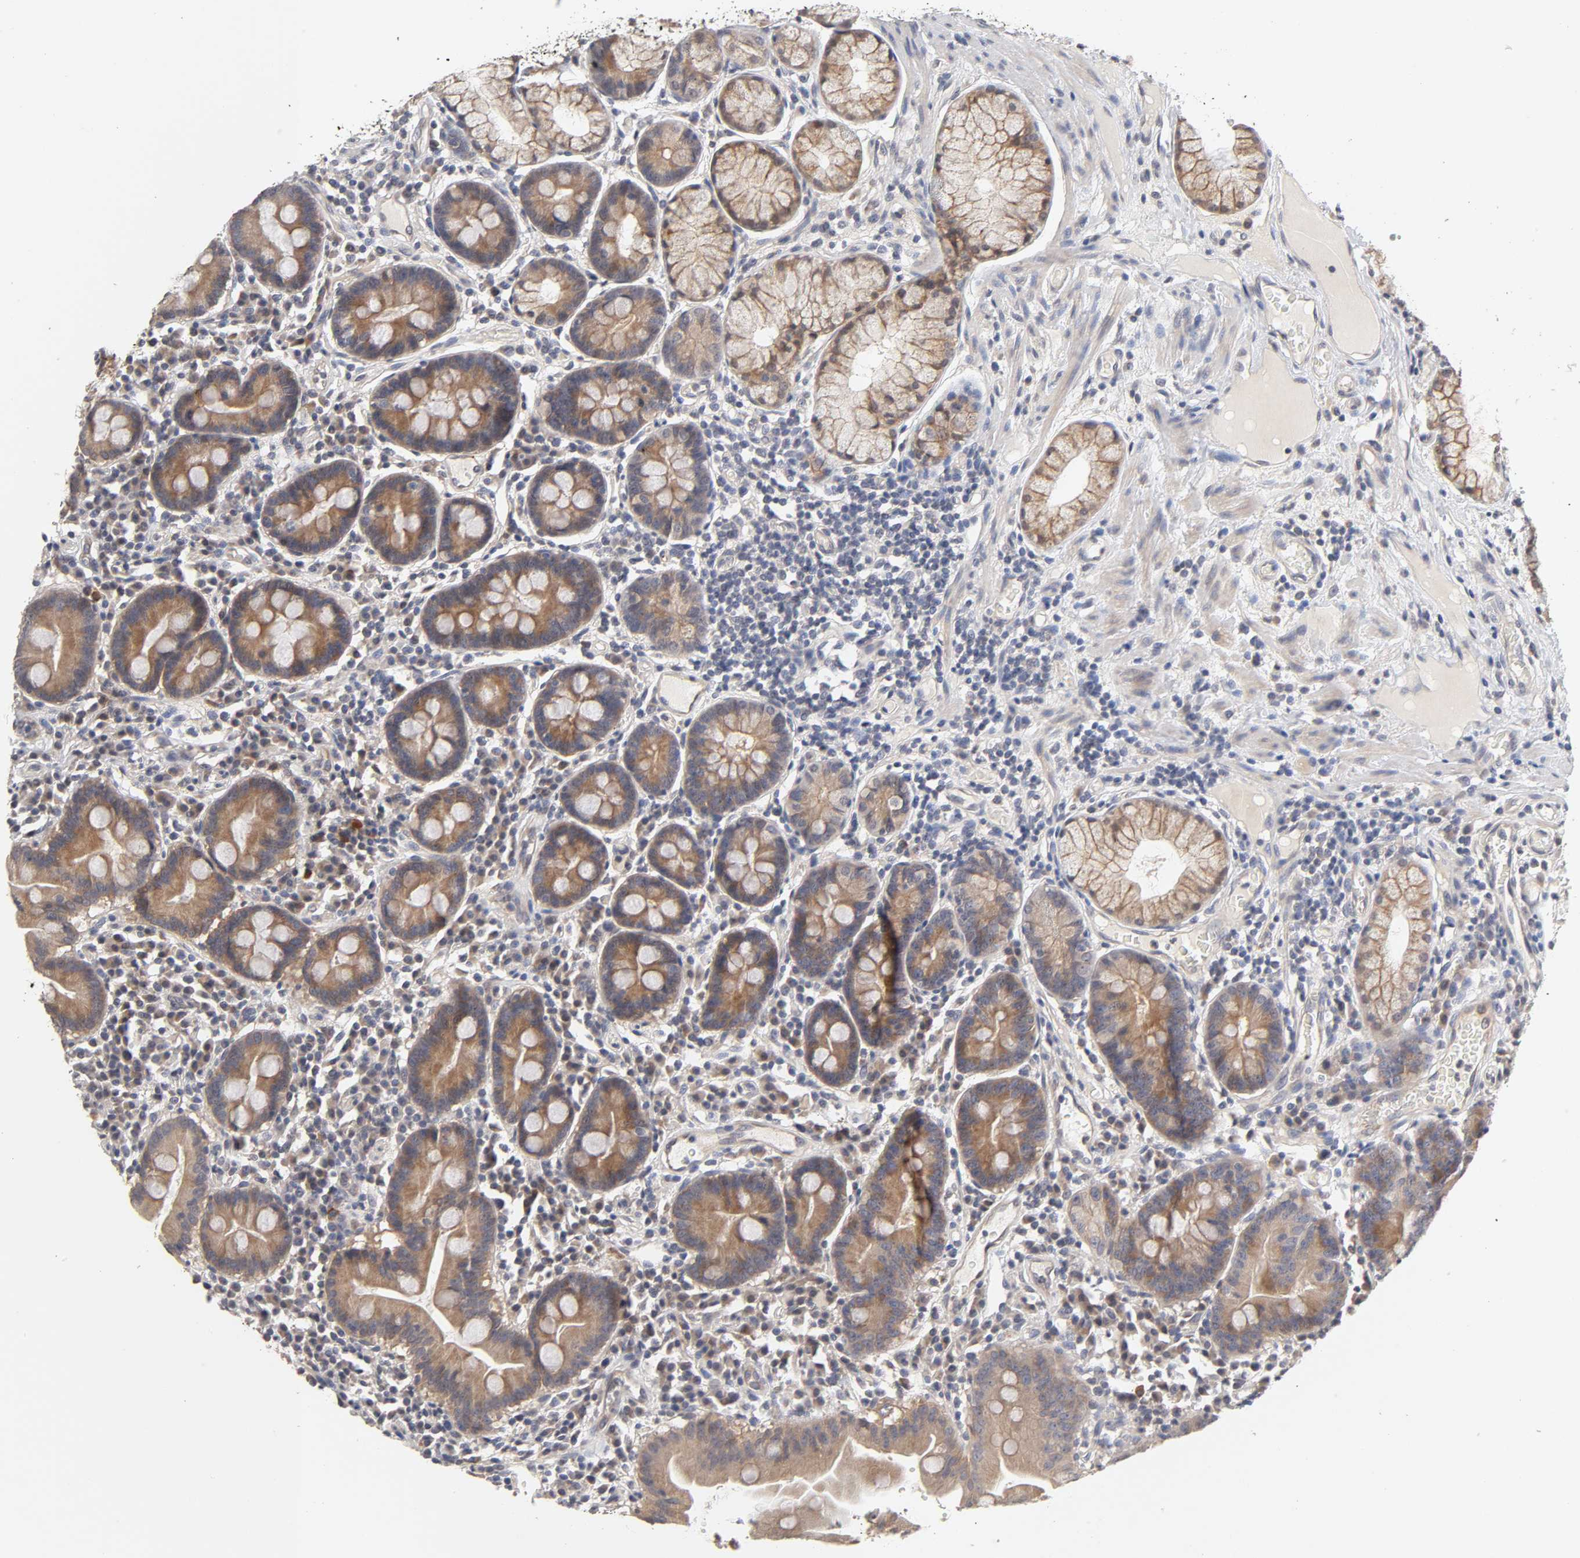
{"staining": {"intensity": "moderate", "quantity": ">75%", "location": "cytoplasmic/membranous"}, "tissue": "duodenum", "cell_type": "Glandular cells", "image_type": "normal", "snomed": [{"axis": "morphology", "description": "Normal tissue, NOS"}, {"axis": "topography", "description": "Duodenum"}], "caption": "This is an image of immunohistochemistry staining of normal duodenum, which shows moderate expression in the cytoplasmic/membranous of glandular cells.", "gene": "CXADR", "patient": {"sex": "male", "age": 50}}